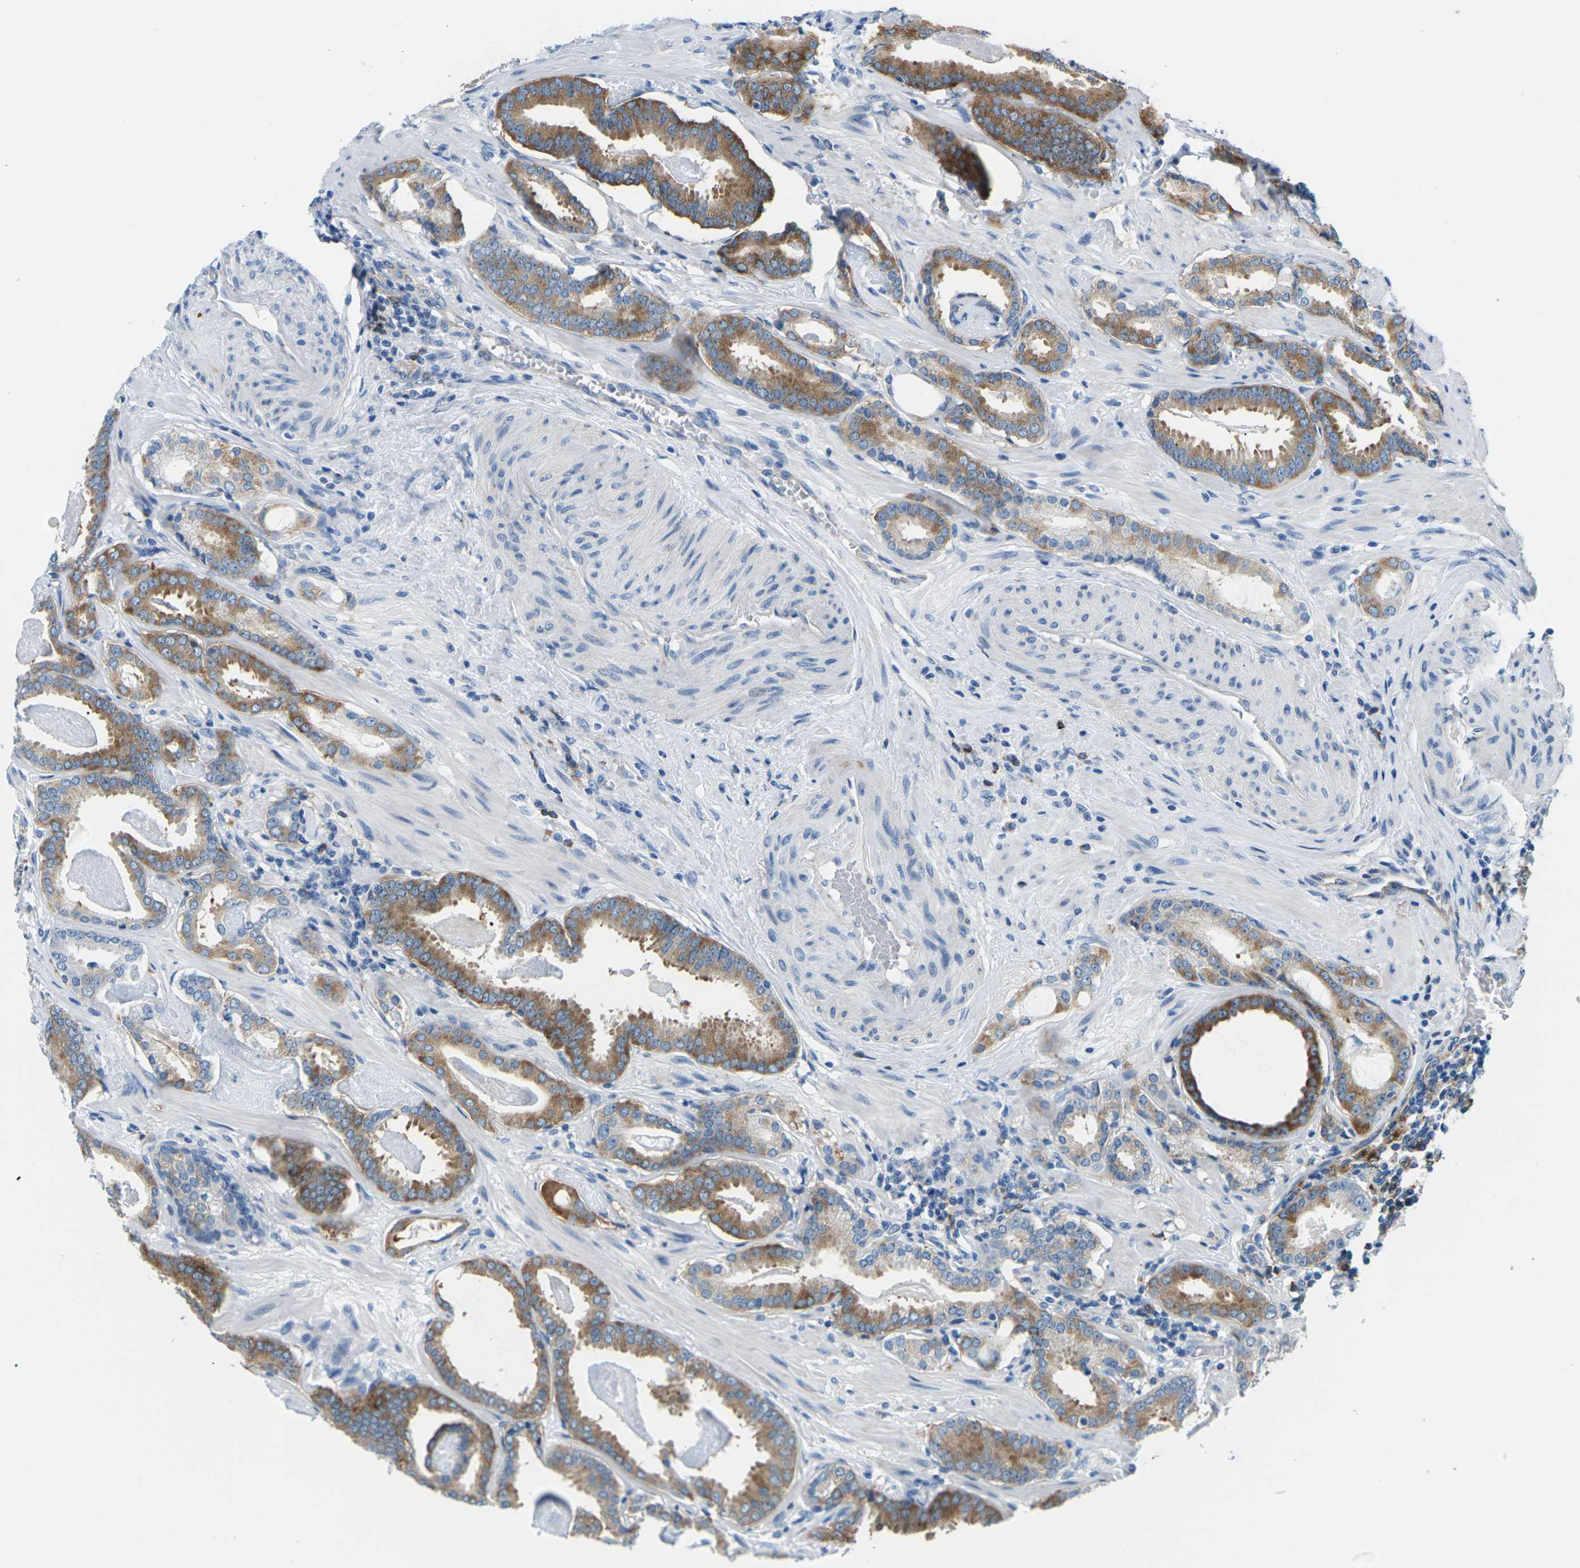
{"staining": {"intensity": "moderate", "quantity": ">75%", "location": "cytoplasmic/membranous"}, "tissue": "prostate cancer", "cell_type": "Tumor cells", "image_type": "cancer", "snomed": [{"axis": "morphology", "description": "Adenocarcinoma, Low grade"}, {"axis": "topography", "description": "Prostate"}], "caption": "The photomicrograph demonstrates staining of prostate low-grade adenocarcinoma, revealing moderate cytoplasmic/membranous protein positivity (brown color) within tumor cells.", "gene": "SYNGR2", "patient": {"sex": "male", "age": 53}}